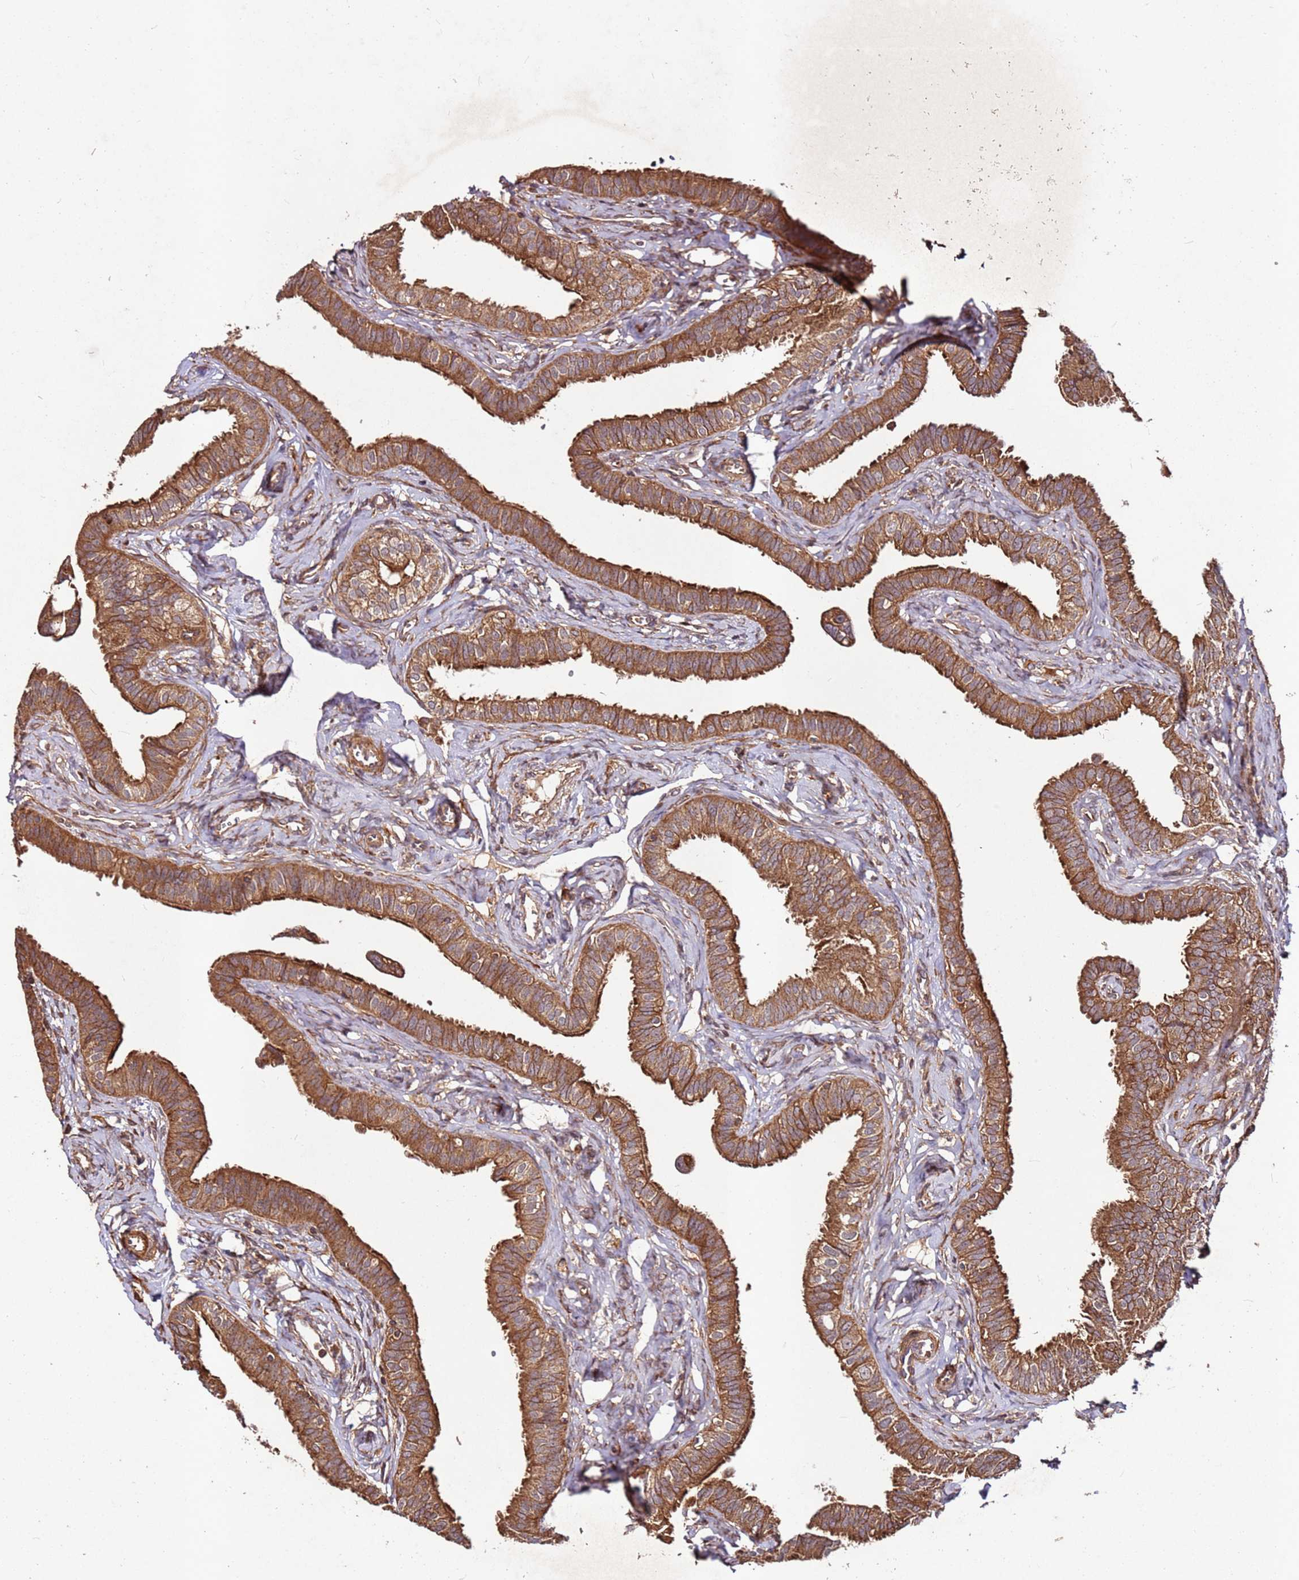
{"staining": {"intensity": "strong", "quantity": ">75%", "location": "cytoplasmic/membranous"}, "tissue": "fallopian tube", "cell_type": "Glandular cells", "image_type": "normal", "snomed": [{"axis": "morphology", "description": "Normal tissue, NOS"}, {"axis": "morphology", "description": "Carcinoma, NOS"}, {"axis": "topography", "description": "Fallopian tube"}, {"axis": "topography", "description": "Ovary"}], "caption": "High-power microscopy captured an immunohistochemistry (IHC) image of unremarkable fallopian tube, revealing strong cytoplasmic/membranous staining in about >75% of glandular cells. (Brightfield microscopy of DAB IHC at high magnification).", "gene": "FAM186A", "patient": {"sex": "female", "age": 59}}